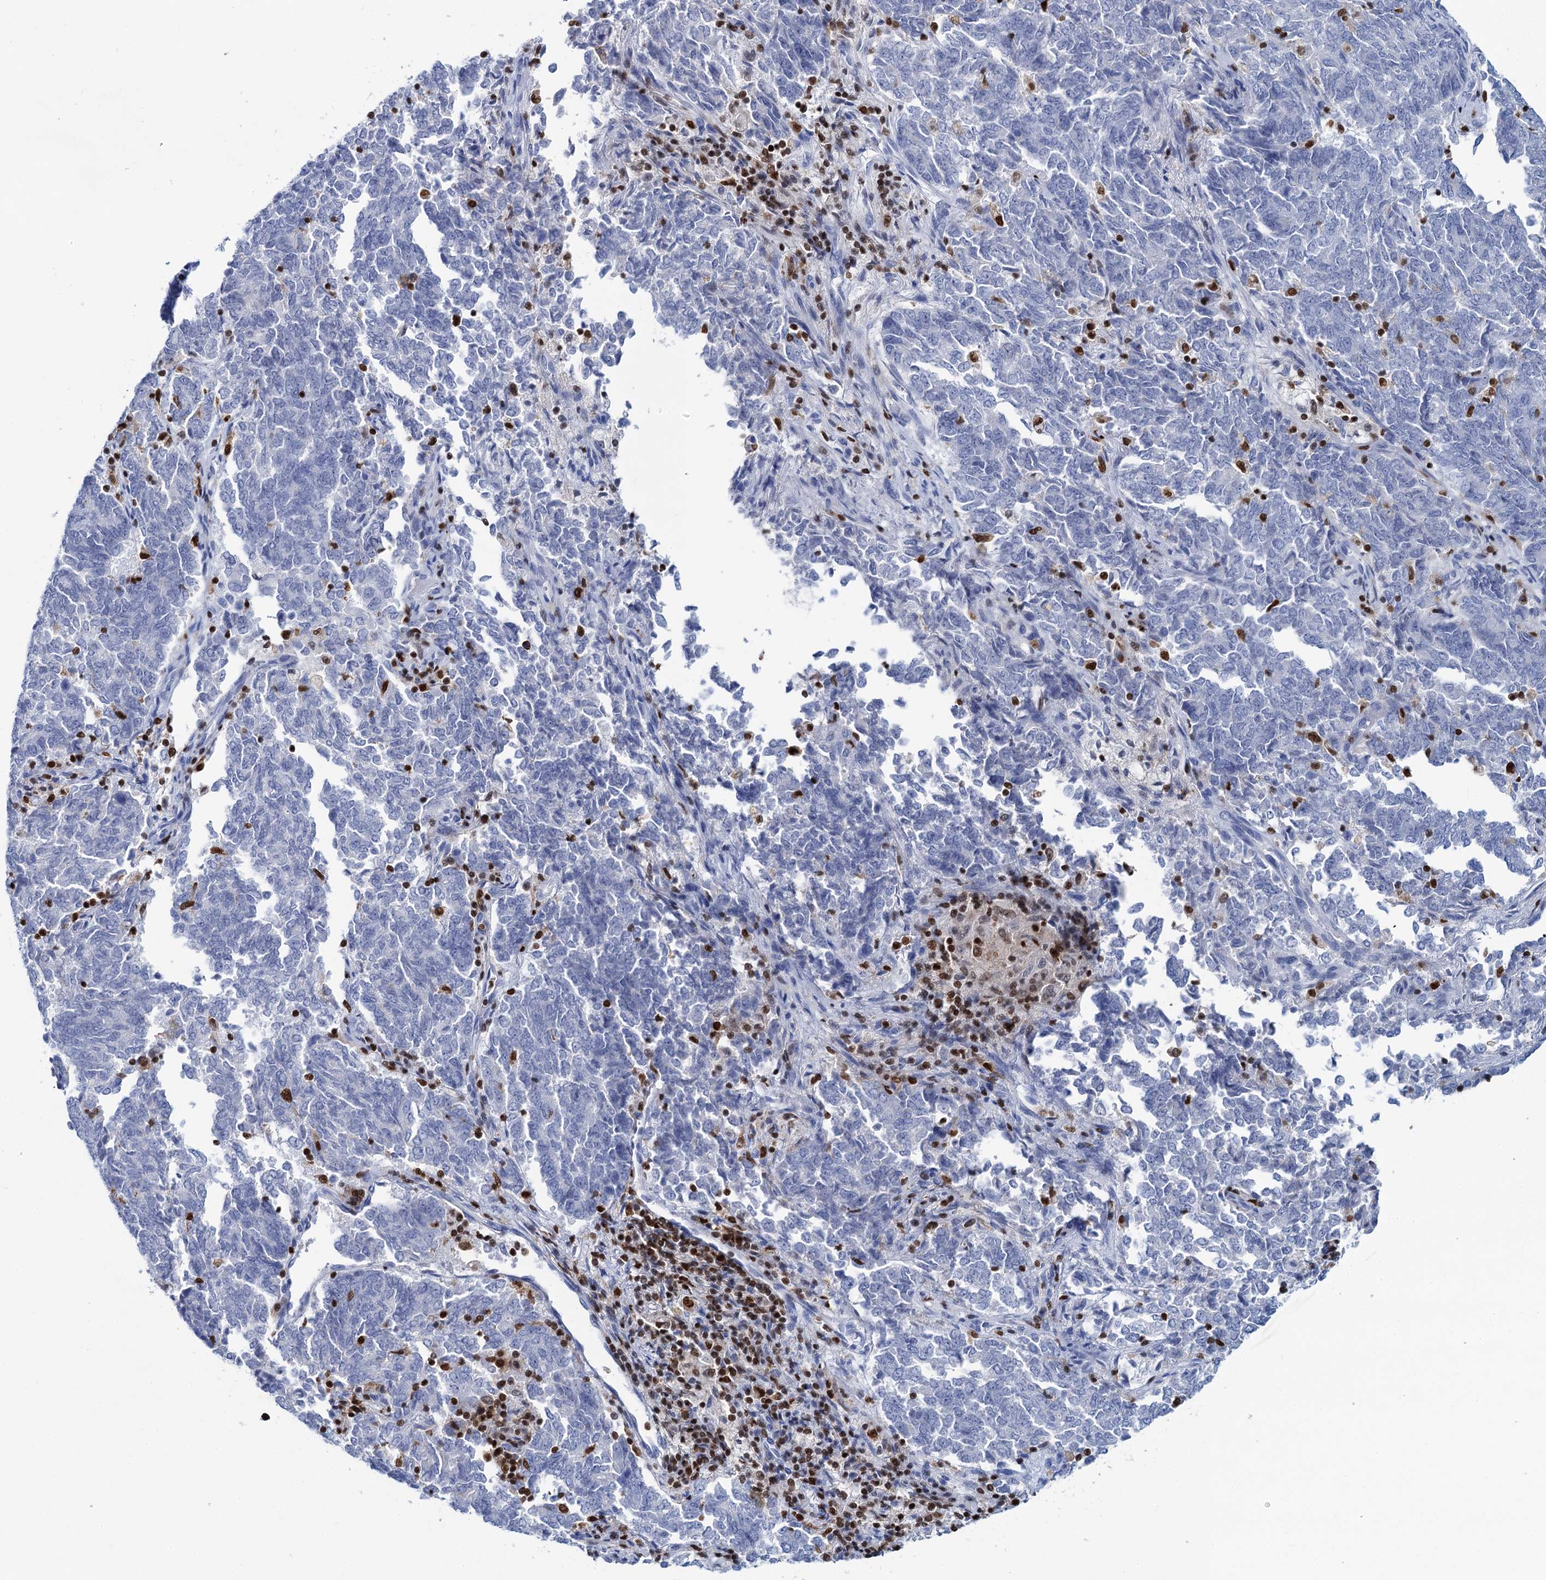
{"staining": {"intensity": "negative", "quantity": "none", "location": "none"}, "tissue": "endometrial cancer", "cell_type": "Tumor cells", "image_type": "cancer", "snomed": [{"axis": "morphology", "description": "Adenocarcinoma, NOS"}, {"axis": "topography", "description": "Endometrium"}], "caption": "There is no significant positivity in tumor cells of endometrial cancer.", "gene": "CELF2", "patient": {"sex": "female", "age": 80}}